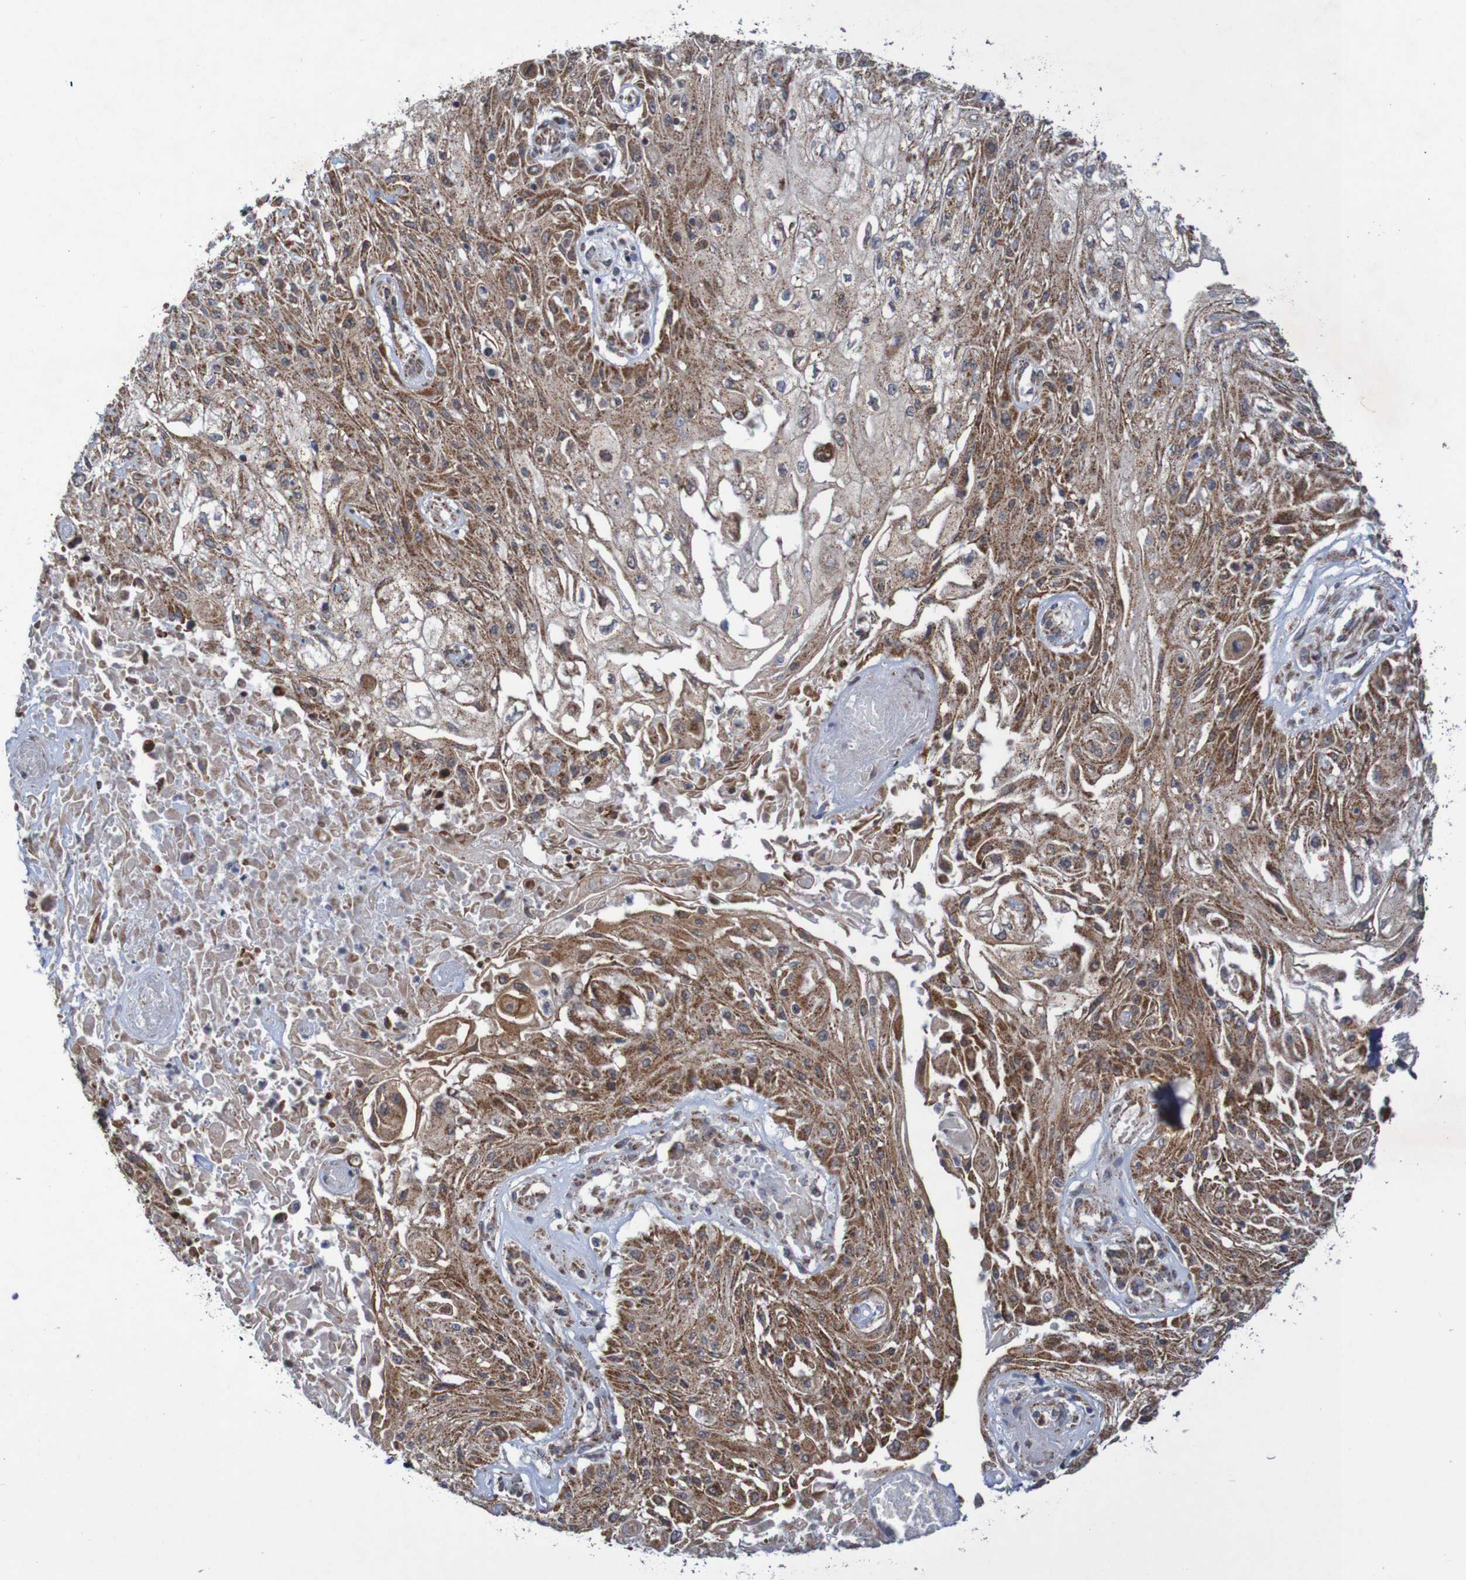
{"staining": {"intensity": "strong", "quantity": ">75%", "location": "cytoplasmic/membranous"}, "tissue": "skin cancer", "cell_type": "Tumor cells", "image_type": "cancer", "snomed": [{"axis": "morphology", "description": "Squamous cell carcinoma, NOS"}, {"axis": "topography", "description": "Skin"}], "caption": "Tumor cells exhibit strong cytoplasmic/membranous staining in approximately >75% of cells in skin cancer (squamous cell carcinoma). The protein is shown in brown color, while the nuclei are stained blue.", "gene": "DVL1", "patient": {"sex": "male", "age": 75}}